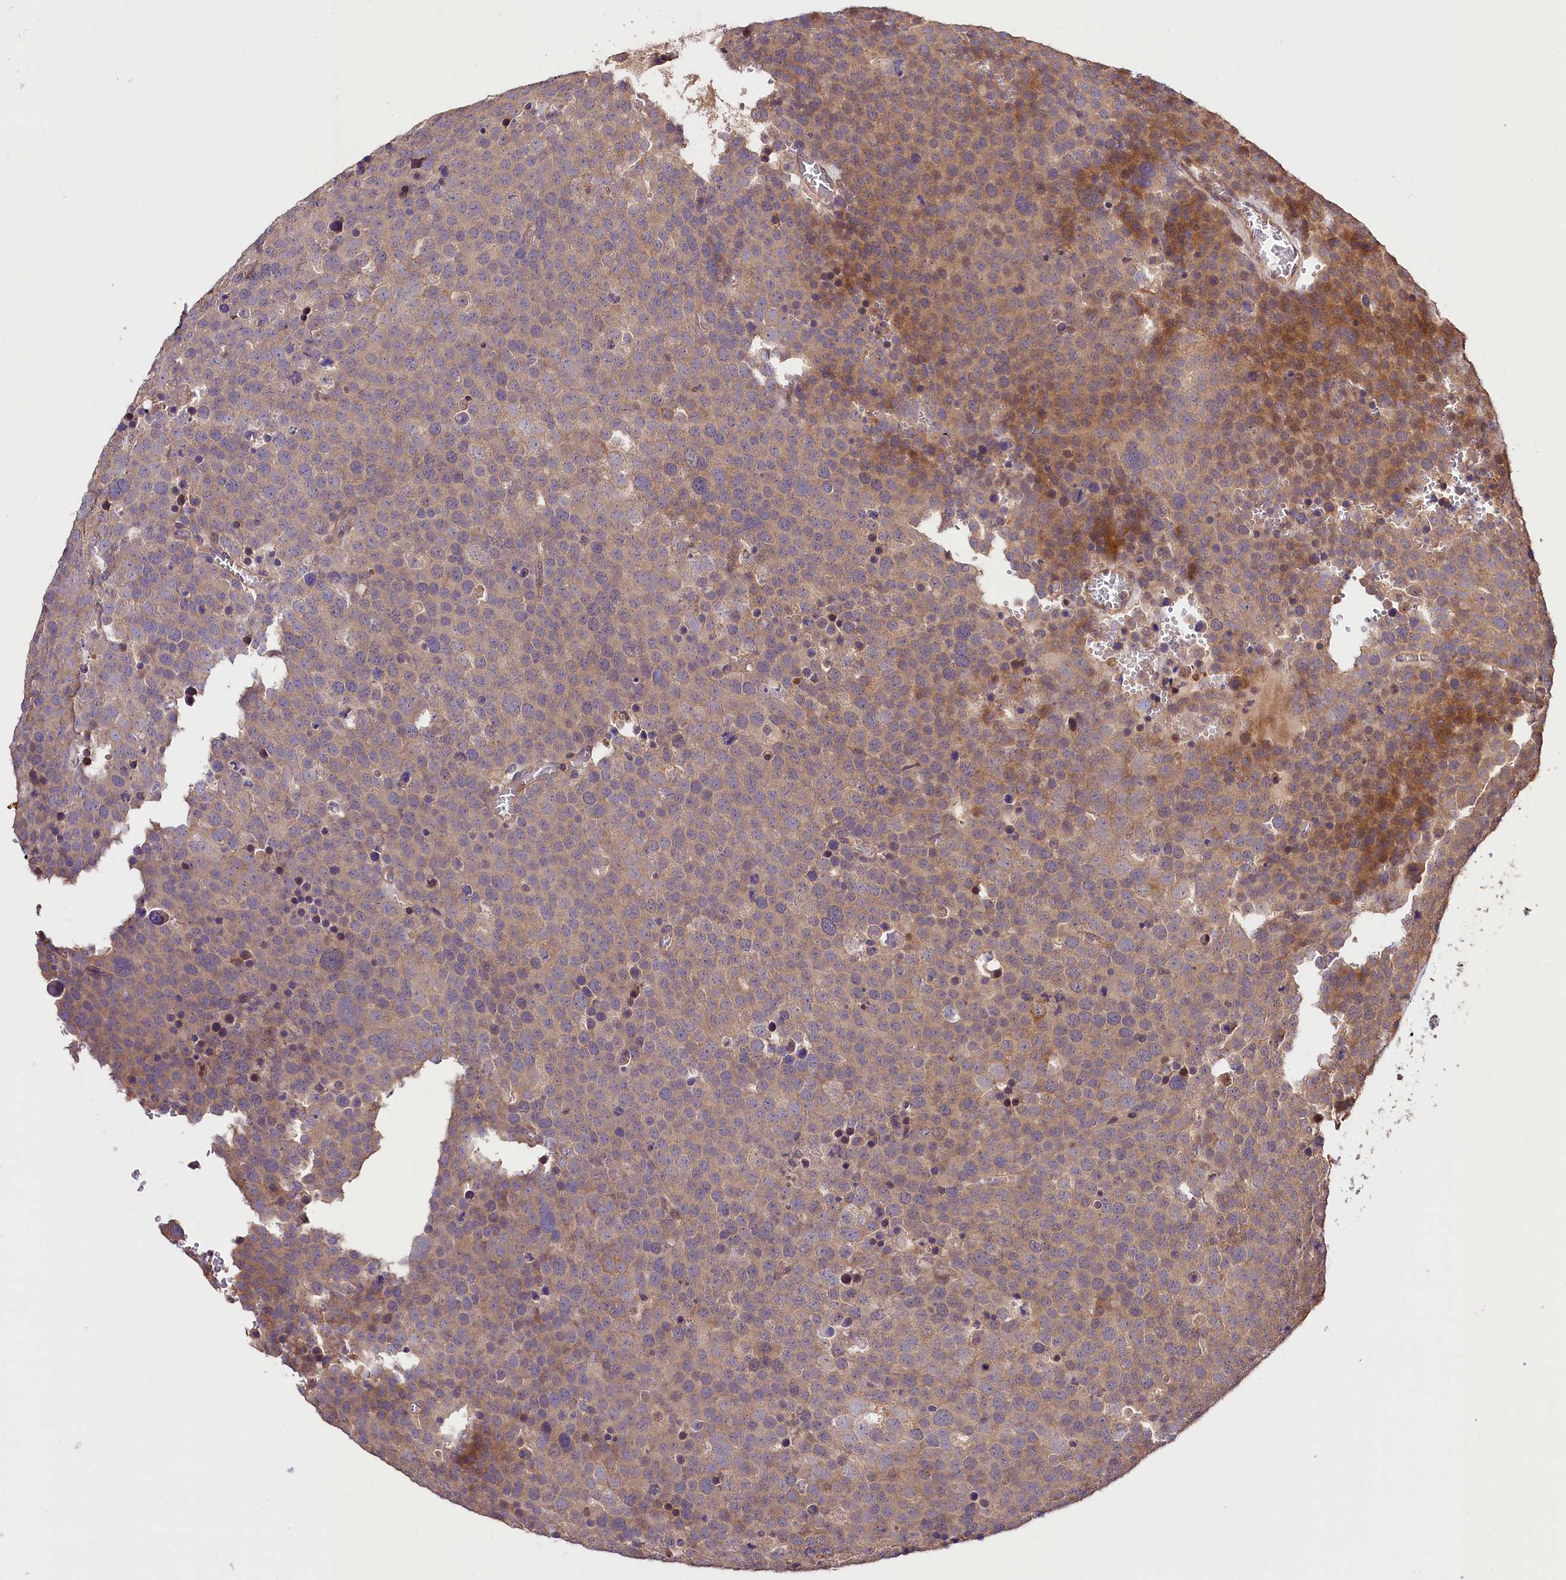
{"staining": {"intensity": "moderate", "quantity": "<25%", "location": "cytoplasmic/membranous"}, "tissue": "testis cancer", "cell_type": "Tumor cells", "image_type": "cancer", "snomed": [{"axis": "morphology", "description": "Seminoma, NOS"}, {"axis": "topography", "description": "Testis"}], "caption": "Moderate cytoplasmic/membranous expression is present in about <25% of tumor cells in seminoma (testis).", "gene": "CES3", "patient": {"sex": "male", "age": 71}}